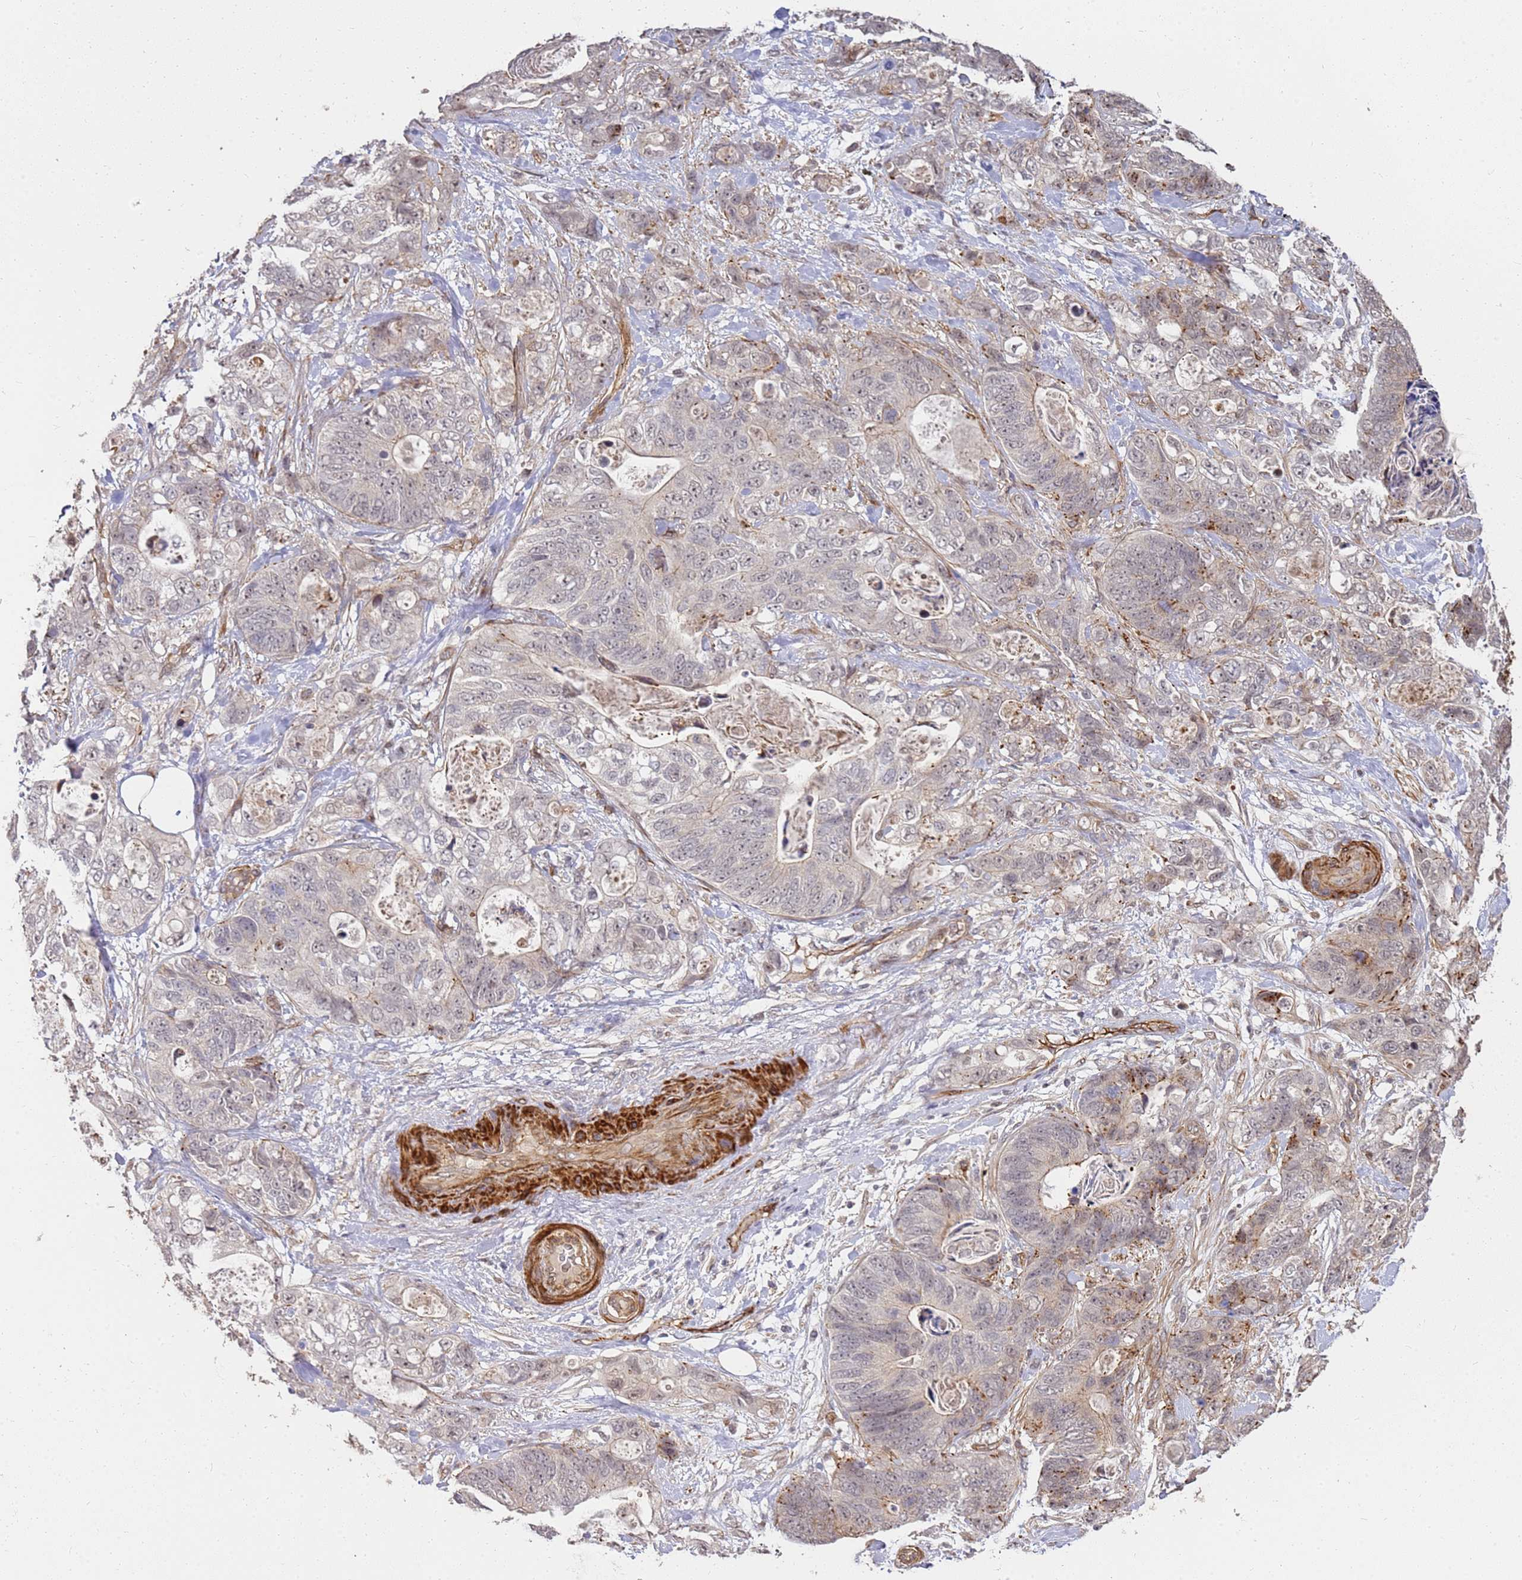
{"staining": {"intensity": "weak", "quantity": "<25%", "location": "nuclear"}, "tissue": "stomach cancer", "cell_type": "Tumor cells", "image_type": "cancer", "snomed": [{"axis": "morphology", "description": "Normal tissue, NOS"}, {"axis": "morphology", "description": "Adenocarcinoma, NOS"}, {"axis": "topography", "description": "Stomach"}], "caption": "Immunohistochemical staining of adenocarcinoma (stomach) displays no significant staining in tumor cells. (DAB immunohistochemistry visualized using brightfield microscopy, high magnification).", "gene": "ST18", "patient": {"sex": "female", "age": 89}}